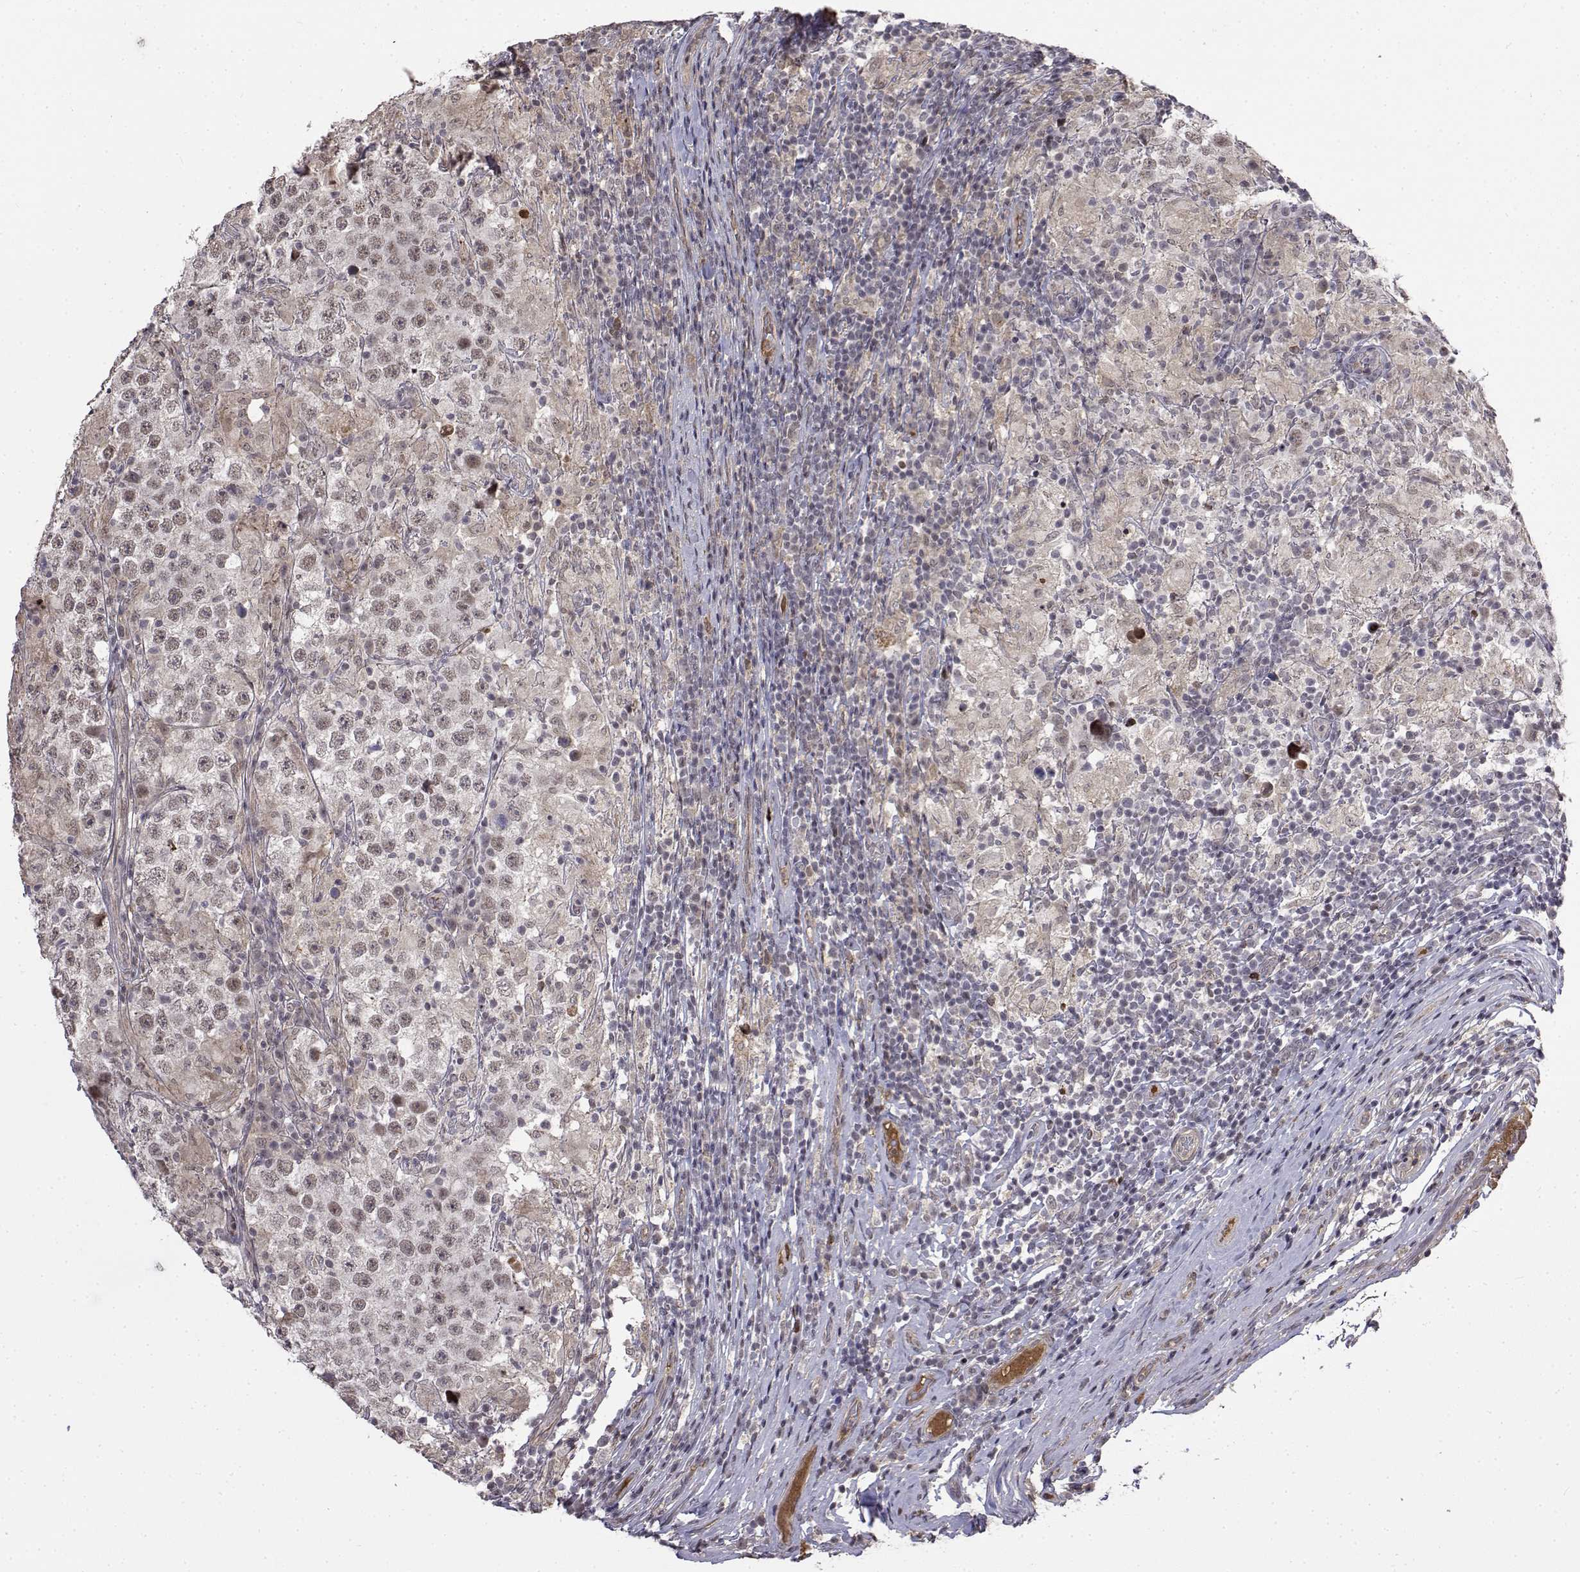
{"staining": {"intensity": "weak", "quantity": "<25%", "location": "nuclear"}, "tissue": "testis cancer", "cell_type": "Tumor cells", "image_type": "cancer", "snomed": [{"axis": "morphology", "description": "Seminoma, NOS"}, {"axis": "morphology", "description": "Carcinoma, Embryonal, NOS"}, {"axis": "topography", "description": "Testis"}], "caption": "The immunohistochemistry histopathology image has no significant staining in tumor cells of testis cancer (embryonal carcinoma) tissue.", "gene": "ITGA7", "patient": {"sex": "male", "age": 41}}